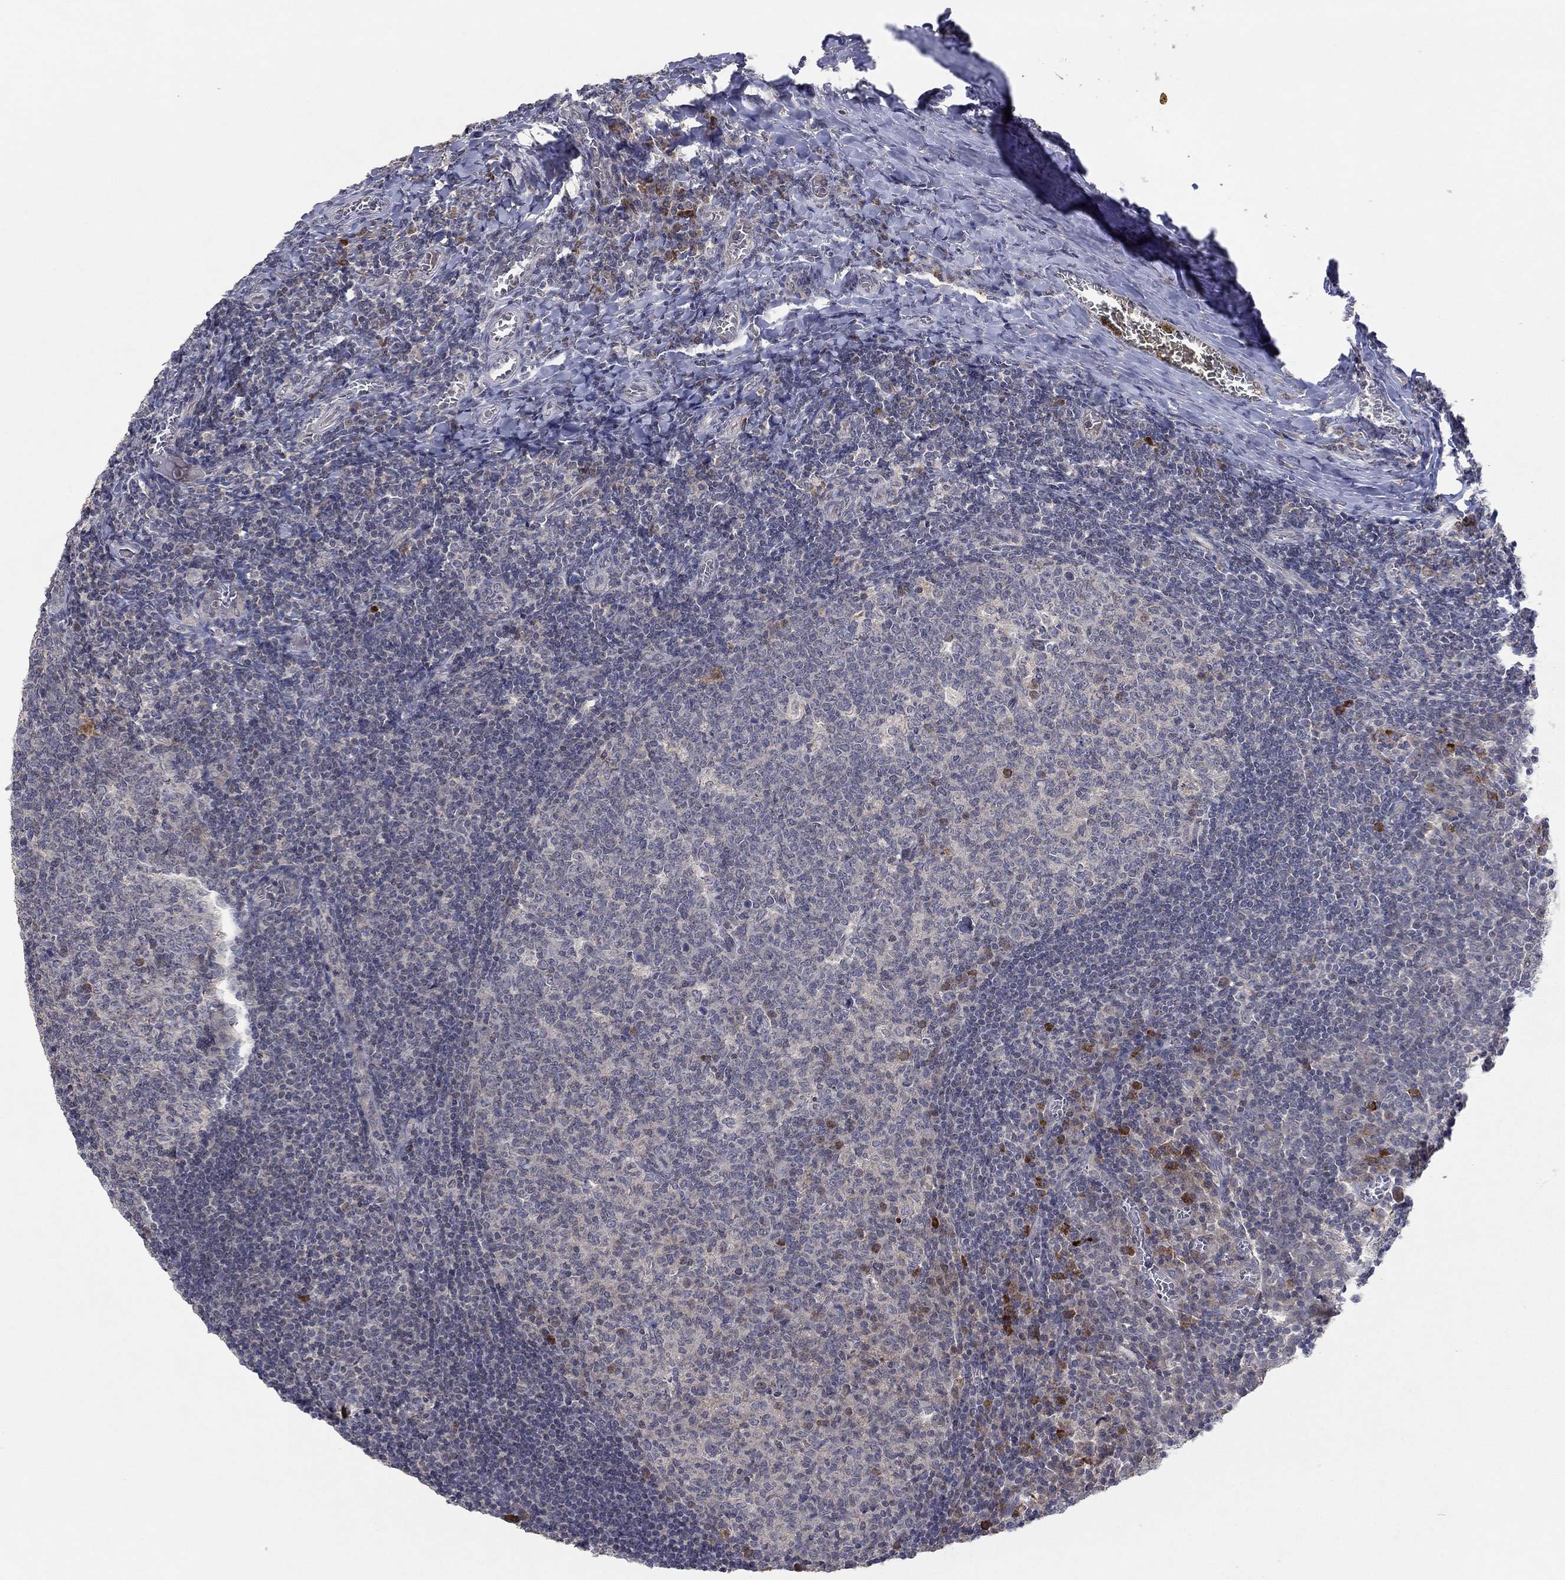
{"staining": {"intensity": "moderate", "quantity": "<25%", "location": "cytoplasmic/membranous"}, "tissue": "tonsil", "cell_type": "Germinal center cells", "image_type": "normal", "snomed": [{"axis": "morphology", "description": "Normal tissue, NOS"}, {"axis": "topography", "description": "Tonsil"}], "caption": "Immunohistochemical staining of normal tonsil demonstrates low levels of moderate cytoplasmic/membranous staining in about <25% of germinal center cells. The protein of interest is stained brown, and the nuclei are stained in blue (DAB (3,3'-diaminobenzidine) IHC with brightfield microscopy, high magnification).", "gene": "IL4", "patient": {"sex": "female", "age": 13}}